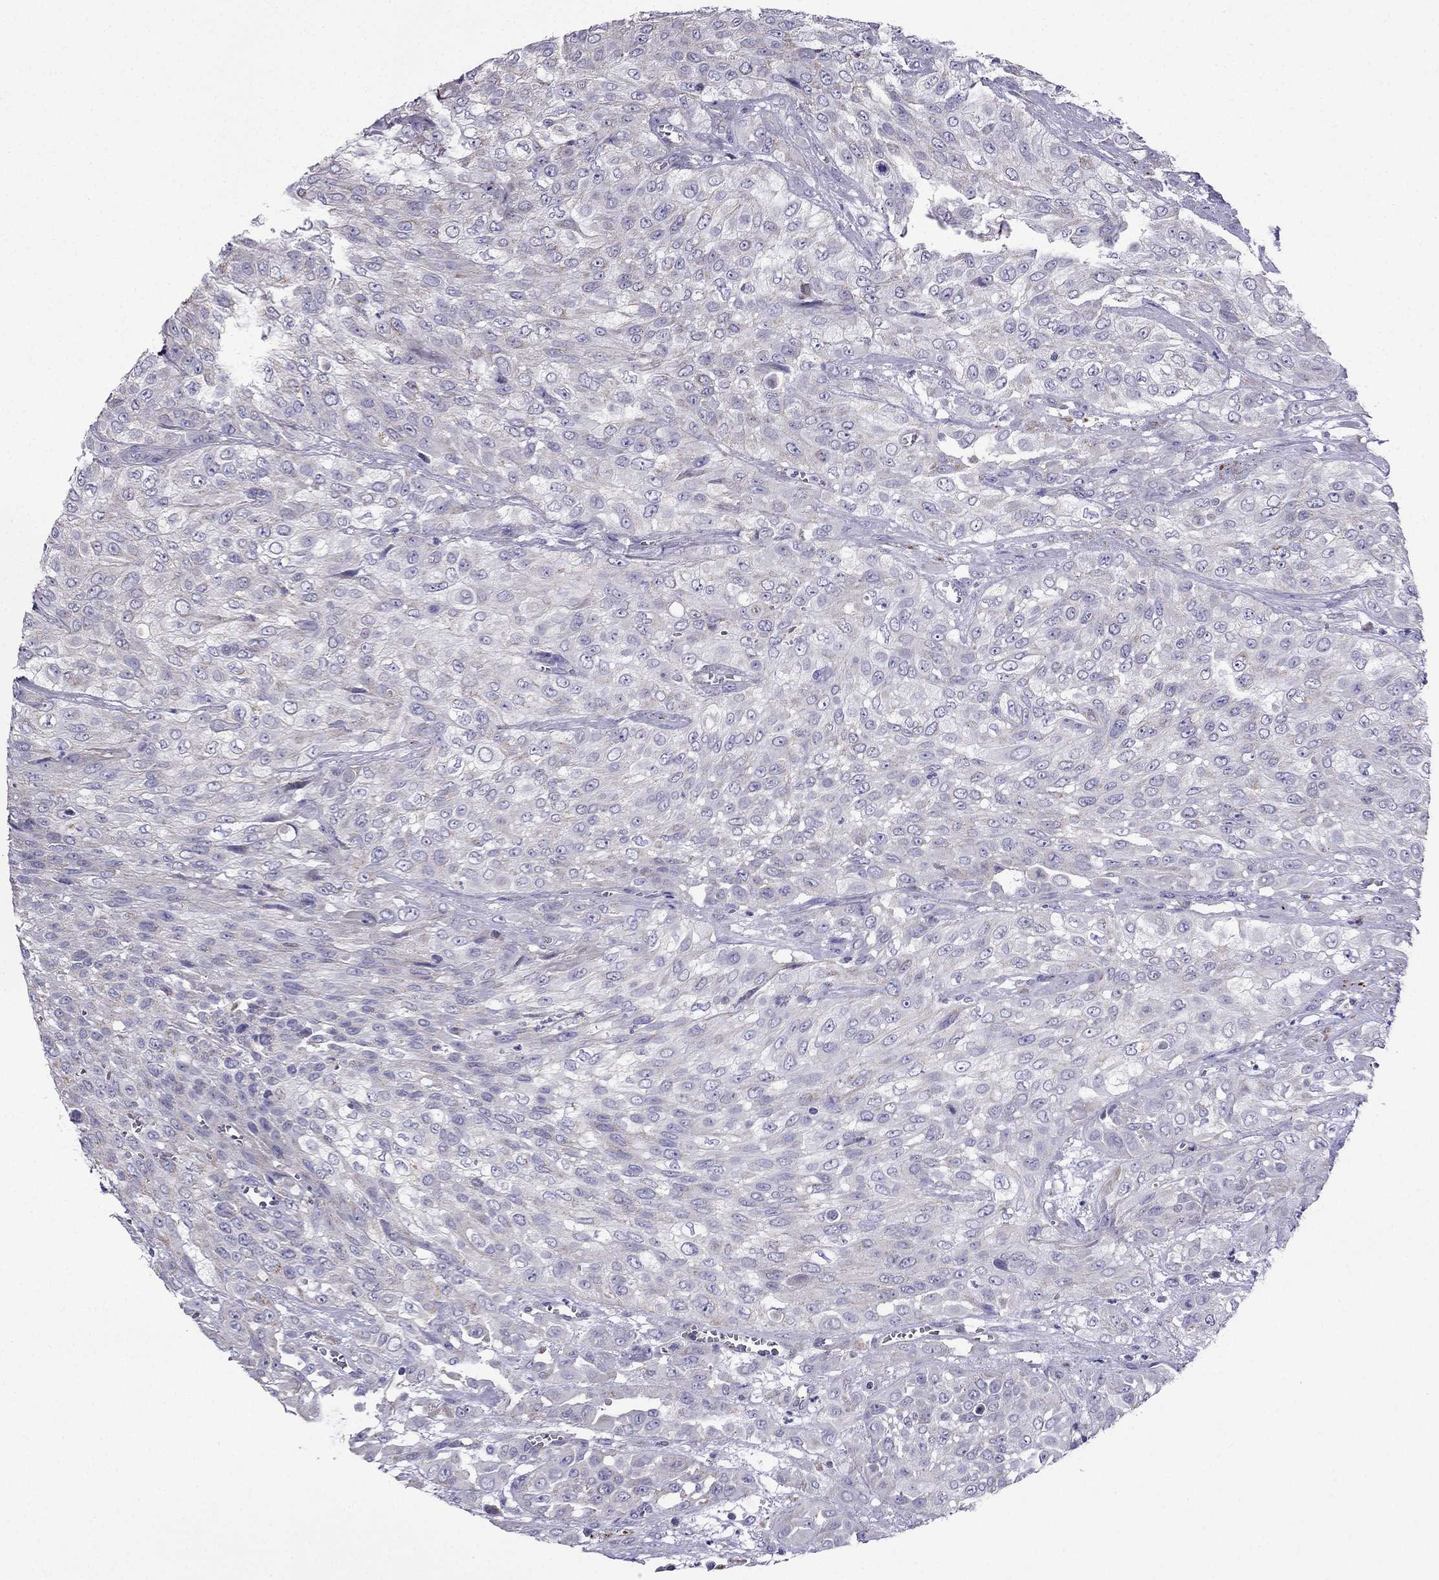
{"staining": {"intensity": "negative", "quantity": "none", "location": "none"}, "tissue": "urothelial cancer", "cell_type": "Tumor cells", "image_type": "cancer", "snomed": [{"axis": "morphology", "description": "Urothelial carcinoma, High grade"}, {"axis": "topography", "description": "Urinary bladder"}], "caption": "DAB immunohistochemical staining of human urothelial cancer demonstrates no significant expression in tumor cells. The staining is performed using DAB (3,3'-diaminobenzidine) brown chromogen with nuclei counter-stained in using hematoxylin.", "gene": "DSC1", "patient": {"sex": "male", "age": 57}}